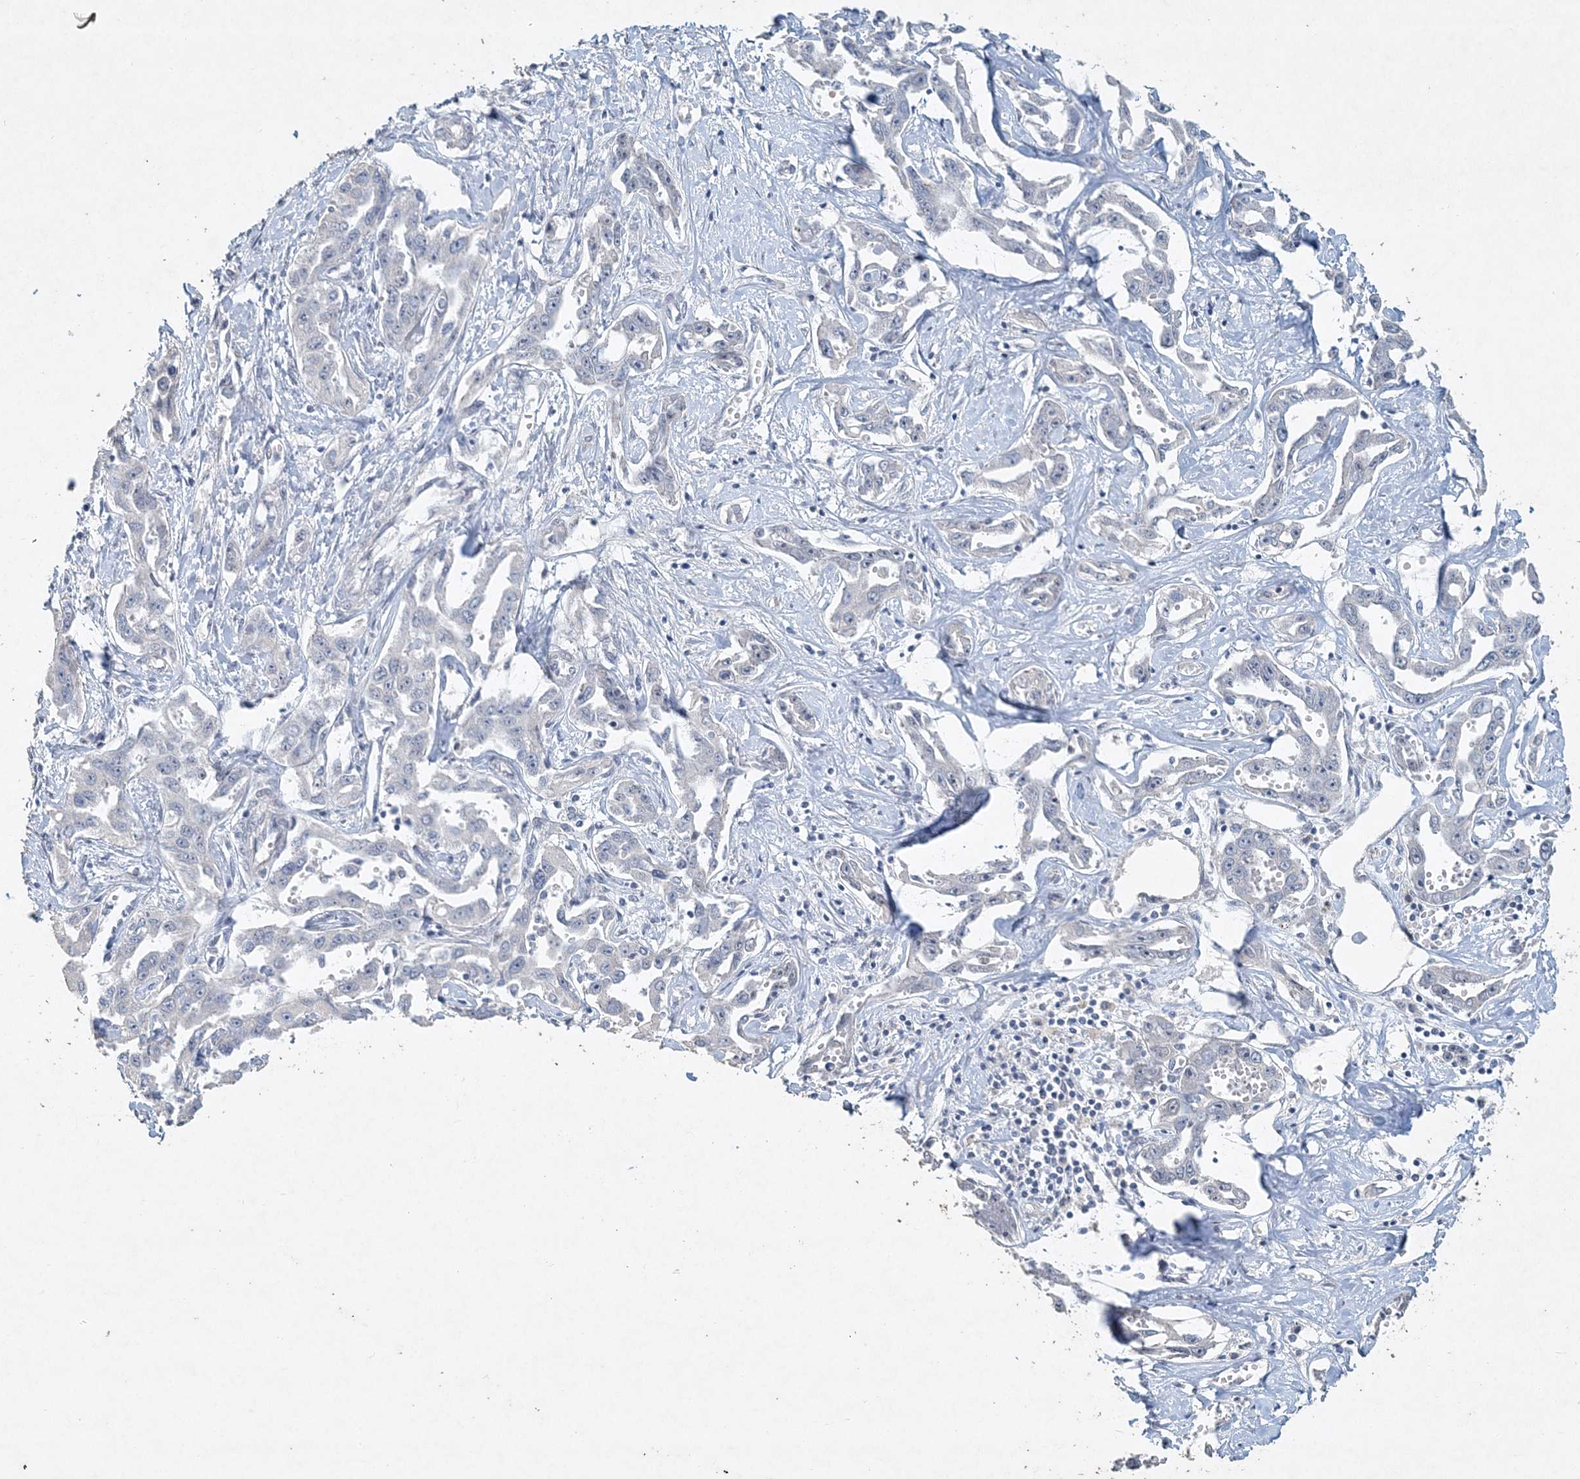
{"staining": {"intensity": "negative", "quantity": "none", "location": "none"}, "tissue": "liver cancer", "cell_type": "Tumor cells", "image_type": "cancer", "snomed": [{"axis": "morphology", "description": "Cholangiocarcinoma"}, {"axis": "topography", "description": "Liver"}], "caption": "Tumor cells show no significant positivity in liver cholangiocarcinoma.", "gene": "DNAH5", "patient": {"sex": "male", "age": 59}}